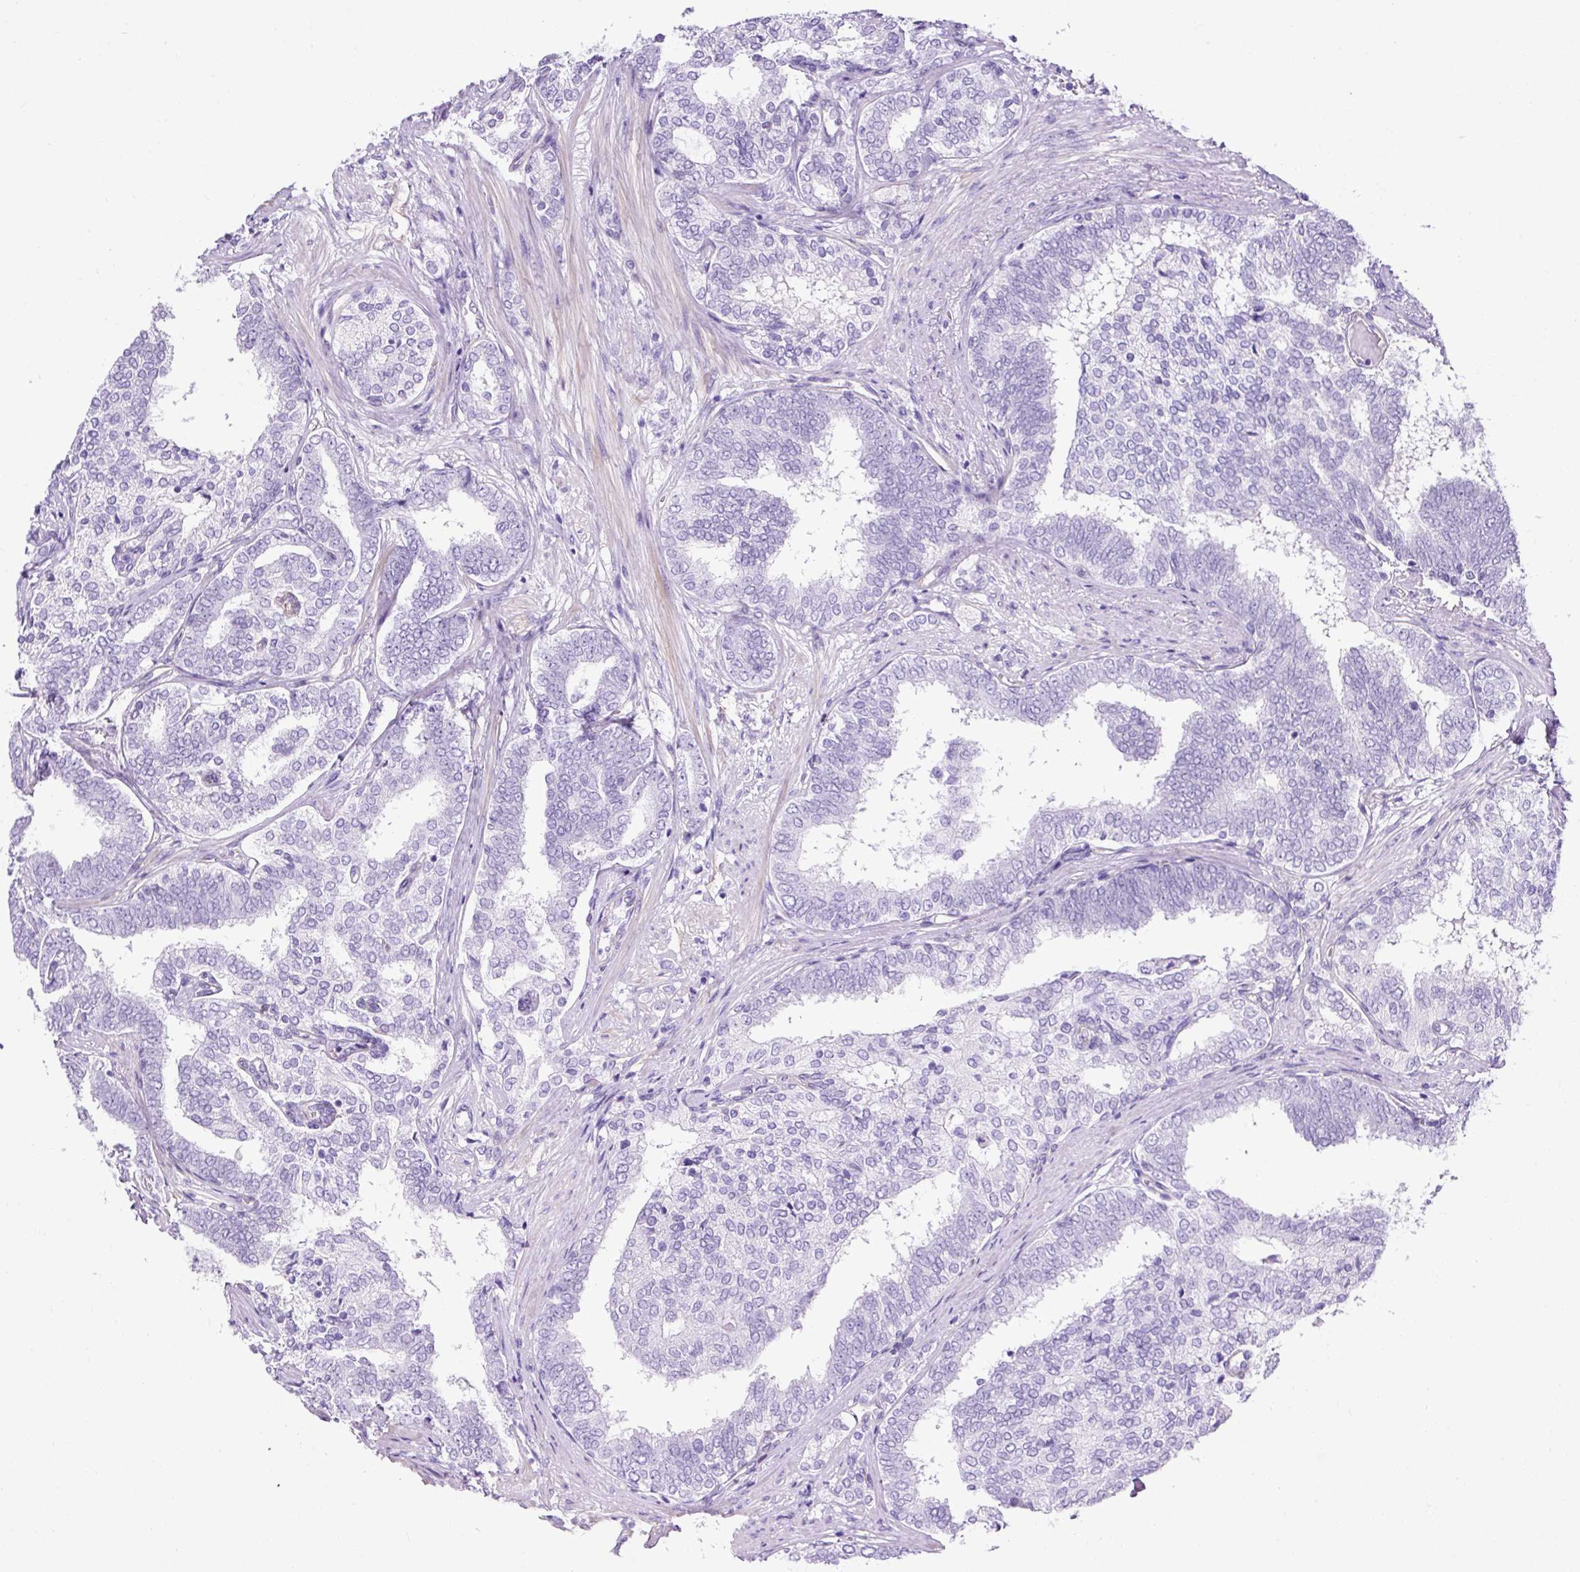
{"staining": {"intensity": "negative", "quantity": "none", "location": "none"}, "tissue": "prostate cancer", "cell_type": "Tumor cells", "image_type": "cancer", "snomed": [{"axis": "morphology", "description": "Adenocarcinoma, High grade"}, {"axis": "topography", "description": "Prostate"}], "caption": "Adenocarcinoma (high-grade) (prostate) was stained to show a protein in brown. There is no significant positivity in tumor cells.", "gene": "KRT12", "patient": {"sex": "male", "age": 72}}